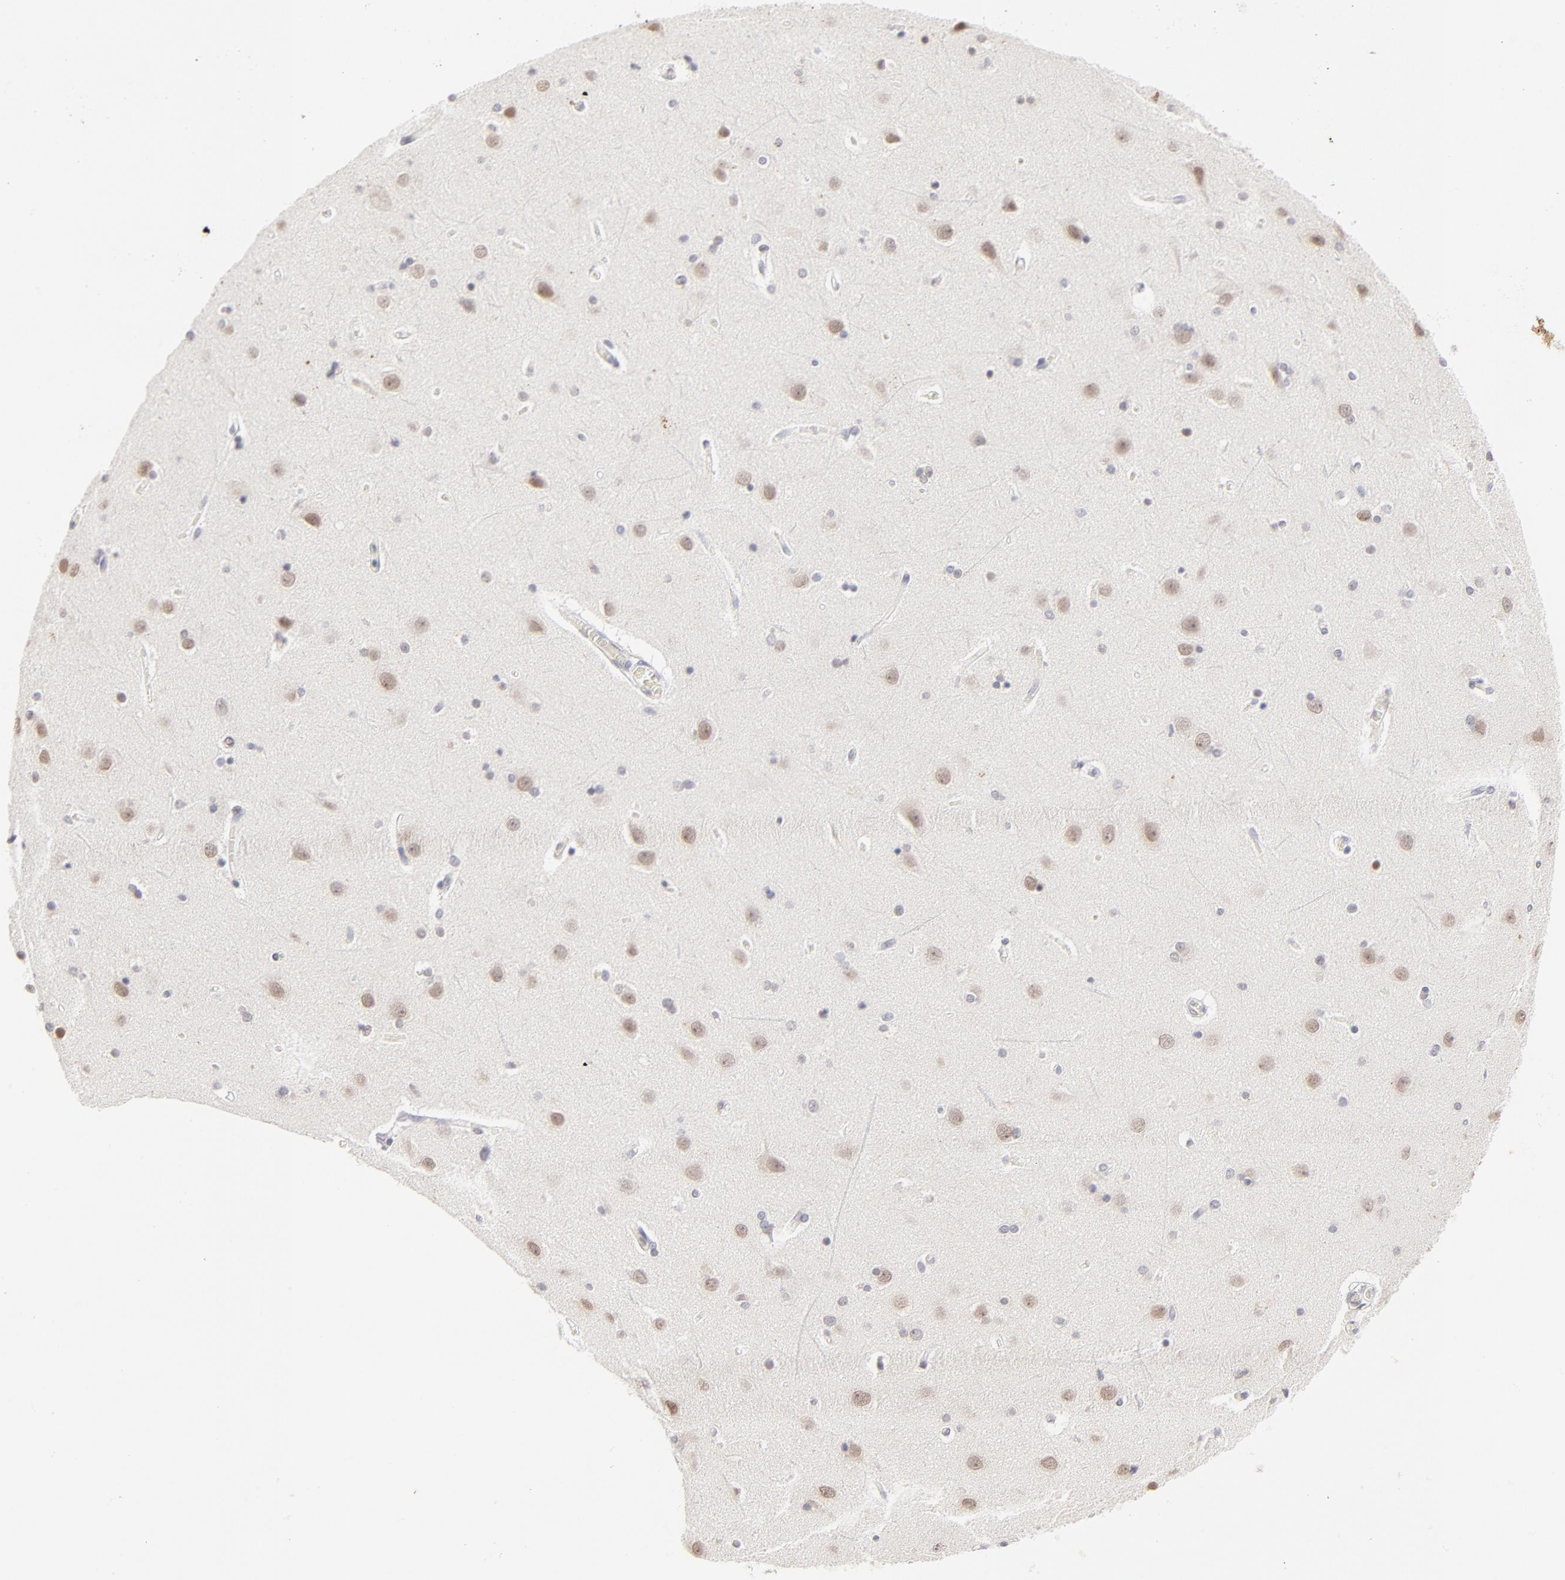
{"staining": {"intensity": "negative", "quantity": "none", "location": "none"}, "tissue": "cerebral cortex", "cell_type": "Endothelial cells", "image_type": "normal", "snomed": [{"axis": "morphology", "description": "Normal tissue, NOS"}, {"axis": "topography", "description": "Cerebral cortex"}], "caption": "Human cerebral cortex stained for a protein using immunohistochemistry (IHC) shows no staining in endothelial cells.", "gene": "PBX1", "patient": {"sex": "female", "age": 54}}